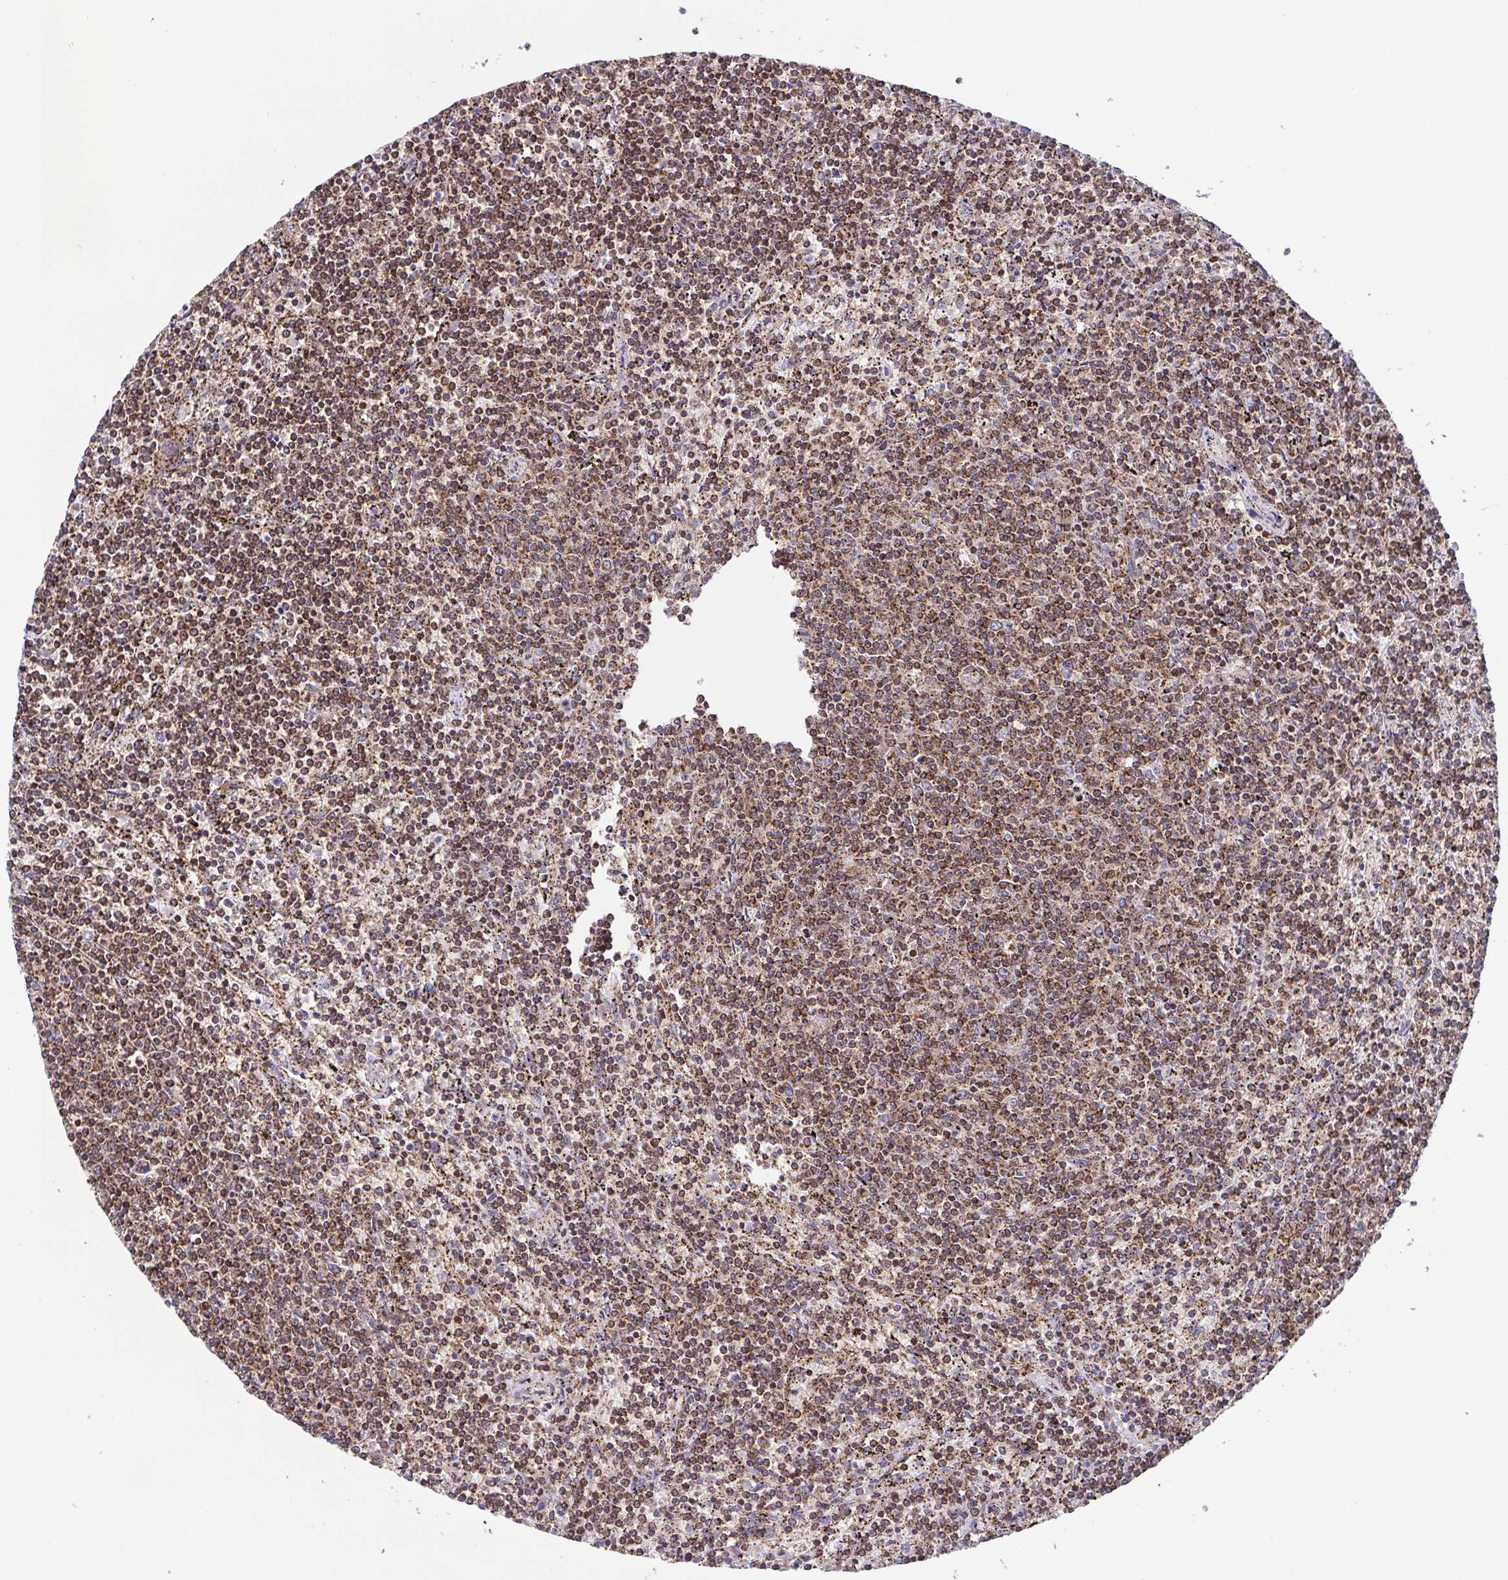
{"staining": {"intensity": "moderate", "quantity": ">75%", "location": "cytoplasmic/membranous"}, "tissue": "lymphoma", "cell_type": "Tumor cells", "image_type": "cancer", "snomed": [{"axis": "morphology", "description": "Malignant lymphoma, non-Hodgkin's type, Low grade"}, {"axis": "topography", "description": "Spleen"}], "caption": "A high-resolution histopathology image shows IHC staining of lymphoma, which displays moderate cytoplasmic/membranous expression in approximately >75% of tumor cells.", "gene": "CHMP1B", "patient": {"sex": "female", "age": 50}}